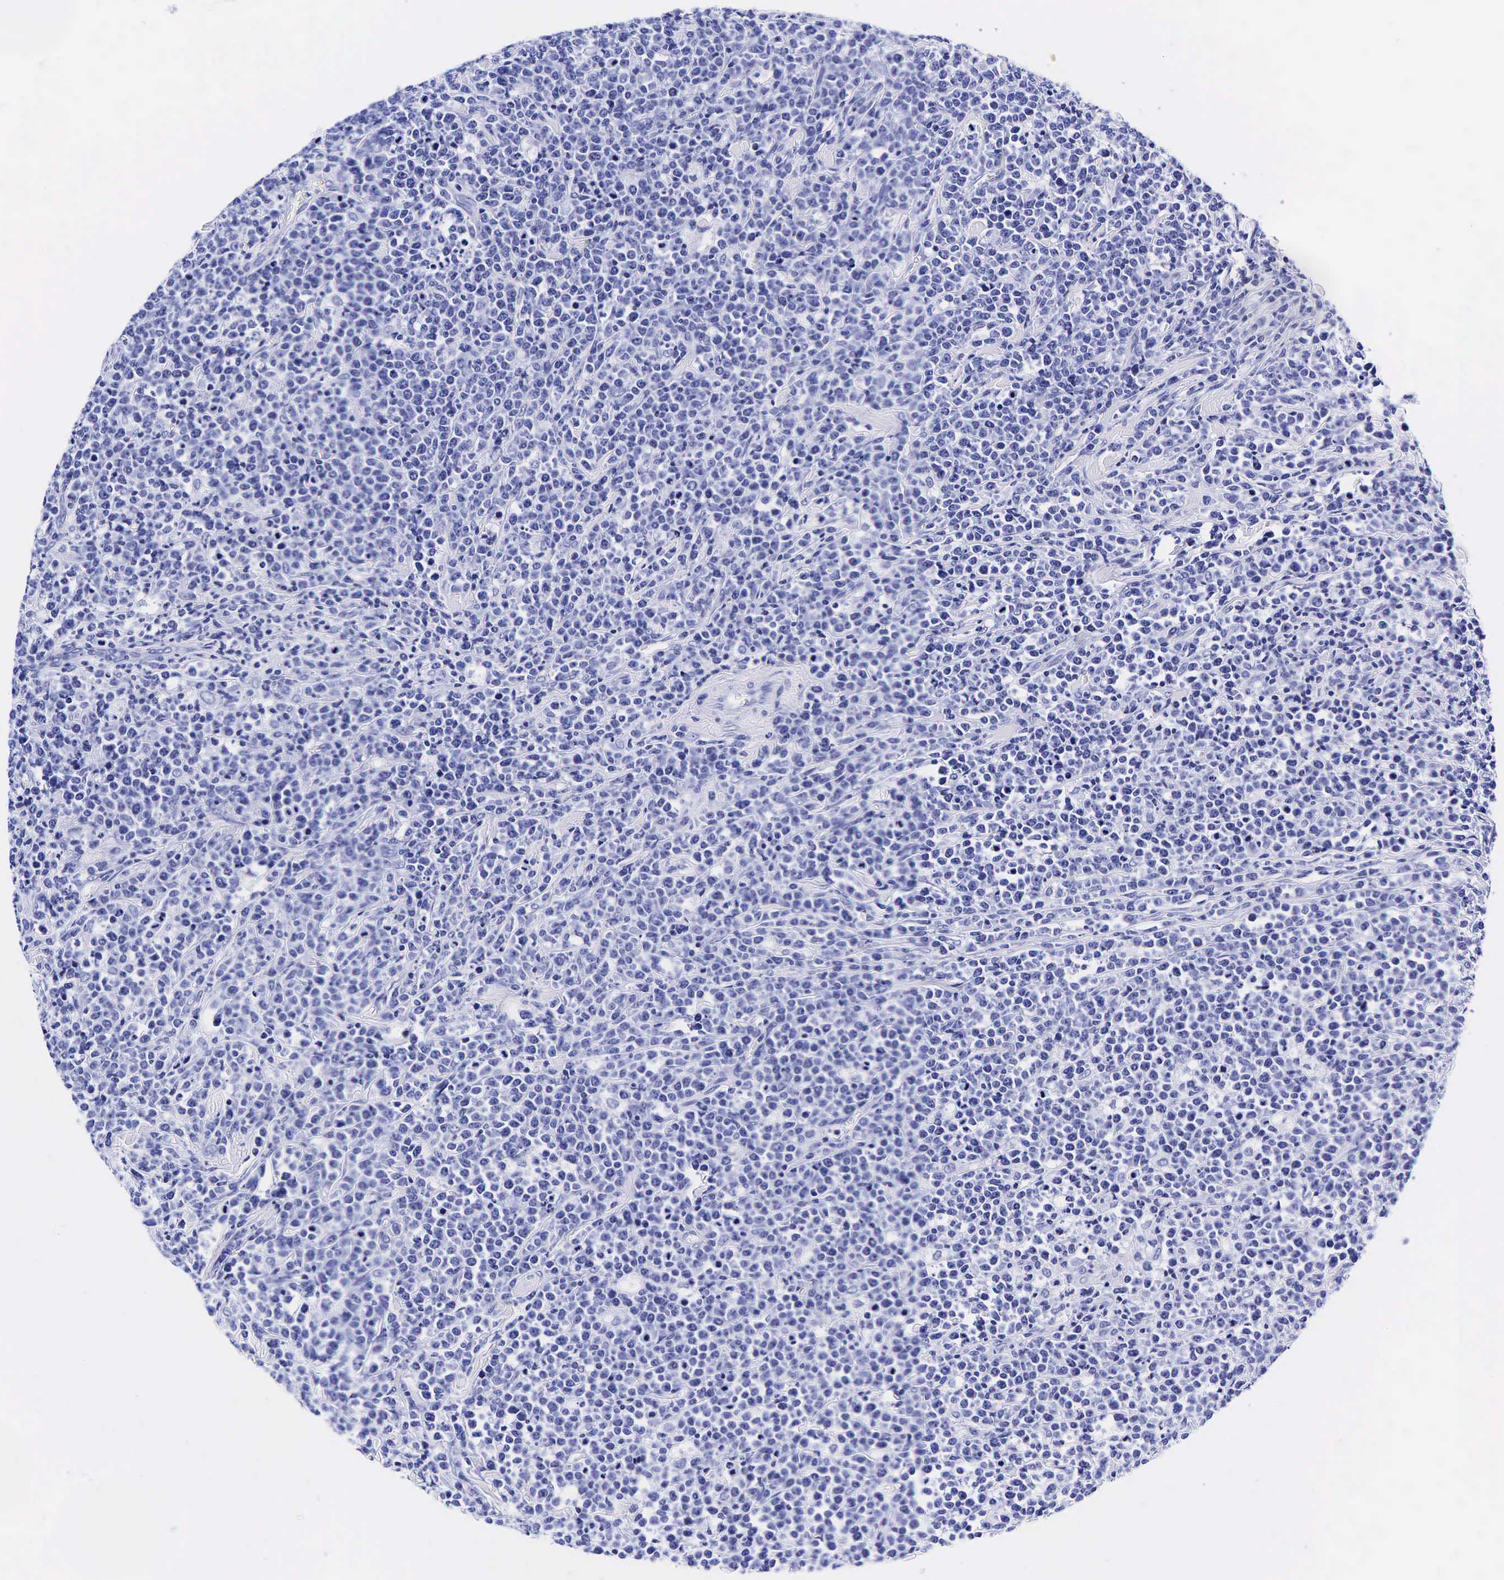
{"staining": {"intensity": "negative", "quantity": "none", "location": "none"}, "tissue": "lymphoma", "cell_type": "Tumor cells", "image_type": "cancer", "snomed": [{"axis": "morphology", "description": "Malignant lymphoma, non-Hodgkin's type, High grade"}, {"axis": "topography", "description": "Small intestine"}, {"axis": "topography", "description": "Colon"}], "caption": "Tumor cells are negative for brown protein staining in lymphoma.", "gene": "GAST", "patient": {"sex": "male", "age": 8}}